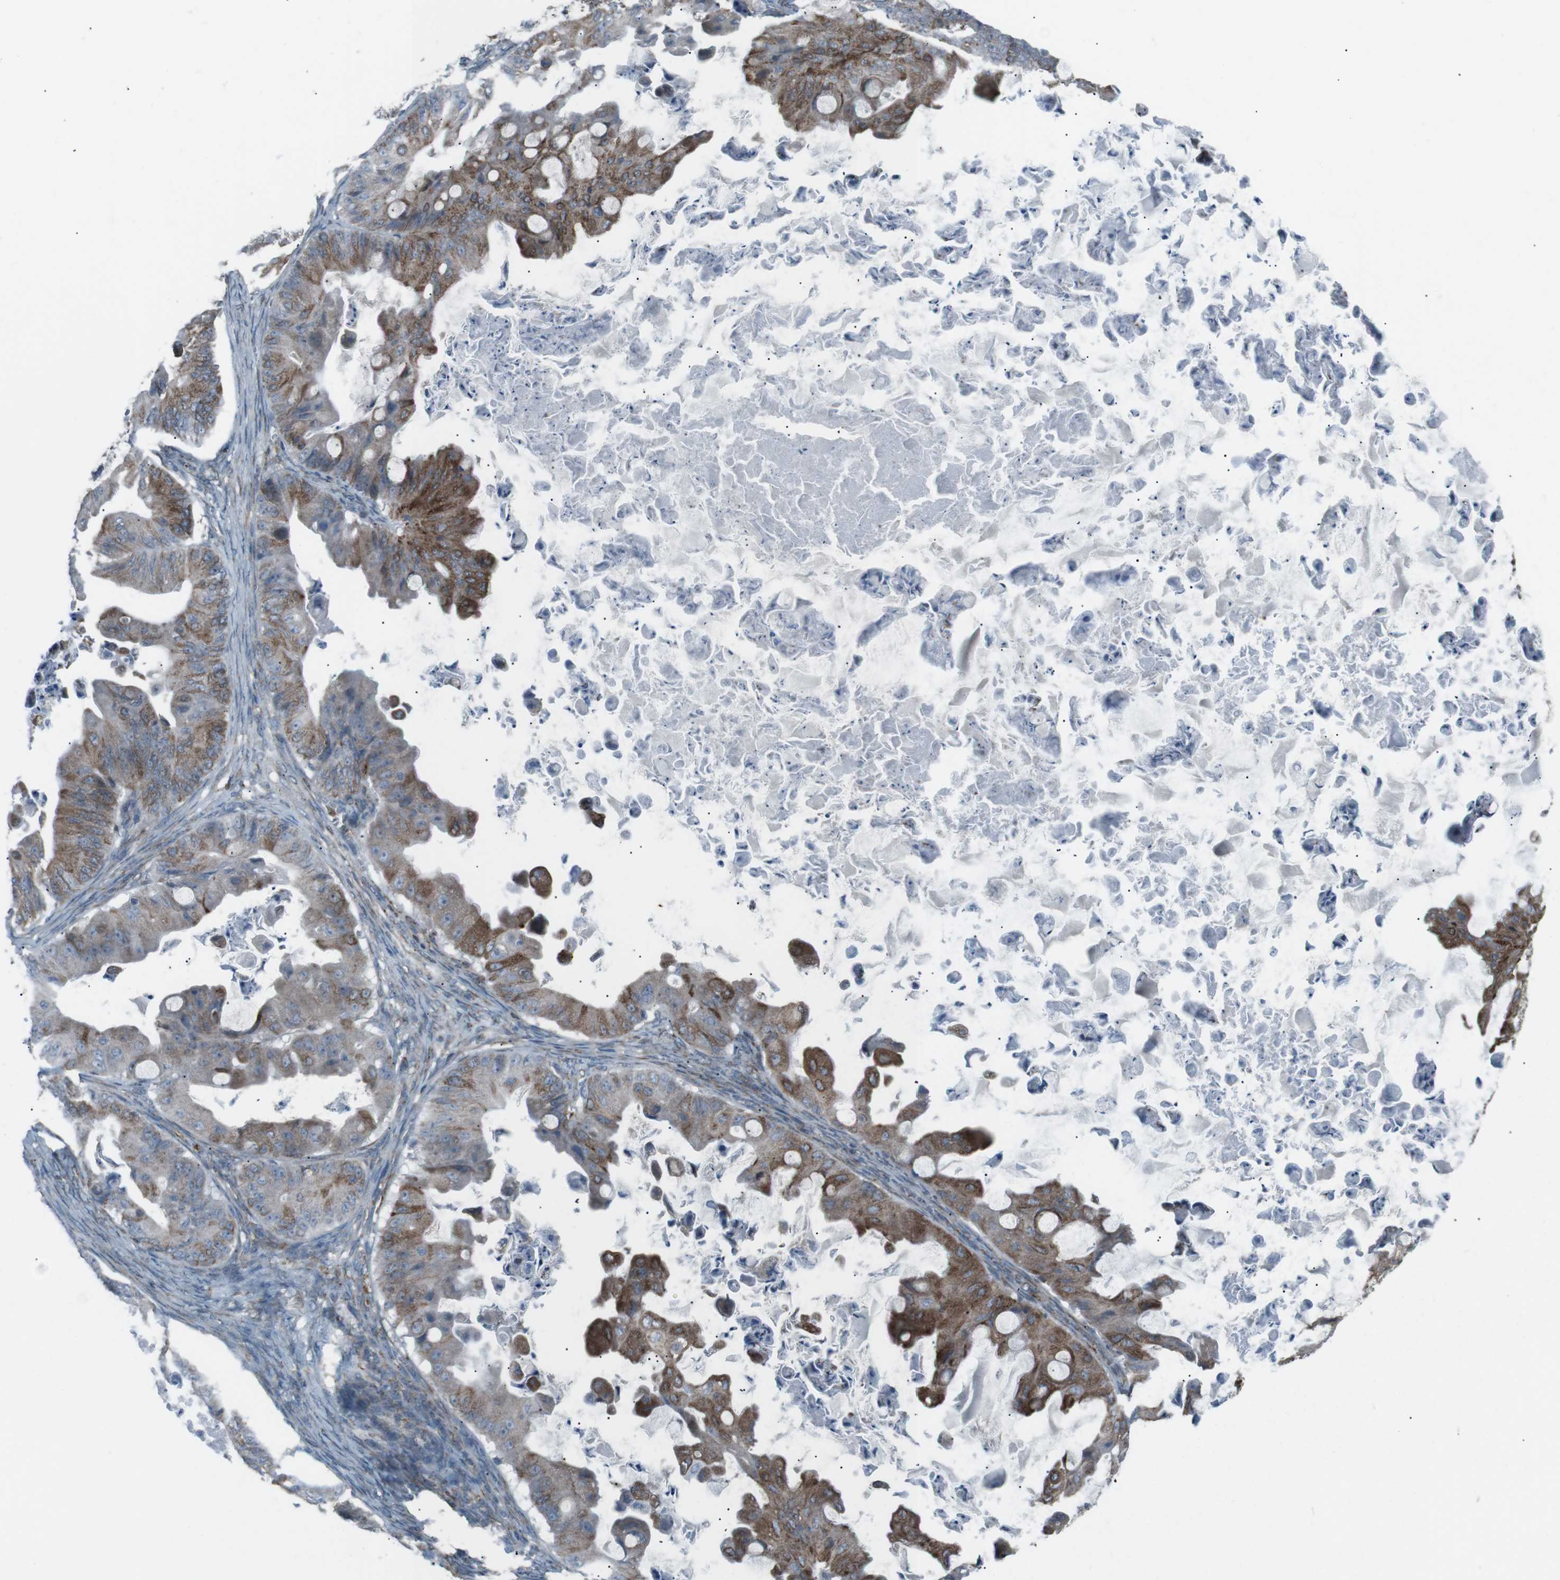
{"staining": {"intensity": "moderate", "quantity": ">75%", "location": "cytoplasmic/membranous"}, "tissue": "ovarian cancer", "cell_type": "Tumor cells", "image_type": "cancer", "snomed": [{"axis": "morphology", "description": "Cystadenocarcinoma, mucinous, NOS"}, {"axis": "topography", "description": "Ovary"}], "caption": "Immunohistochemistry image of neoplastic tissue: mucinous cystadenocarcinoma (ovarian) stained using immunohistochemistry demonstrates medium levels of moderate protein expression localized specifically in the cytoplasmic/membranous of tumor cells, appearing as a cytoplasmic/membranous brown color.", "gene": "LNPK", "patient": {"sex": "female", "age": 37}}